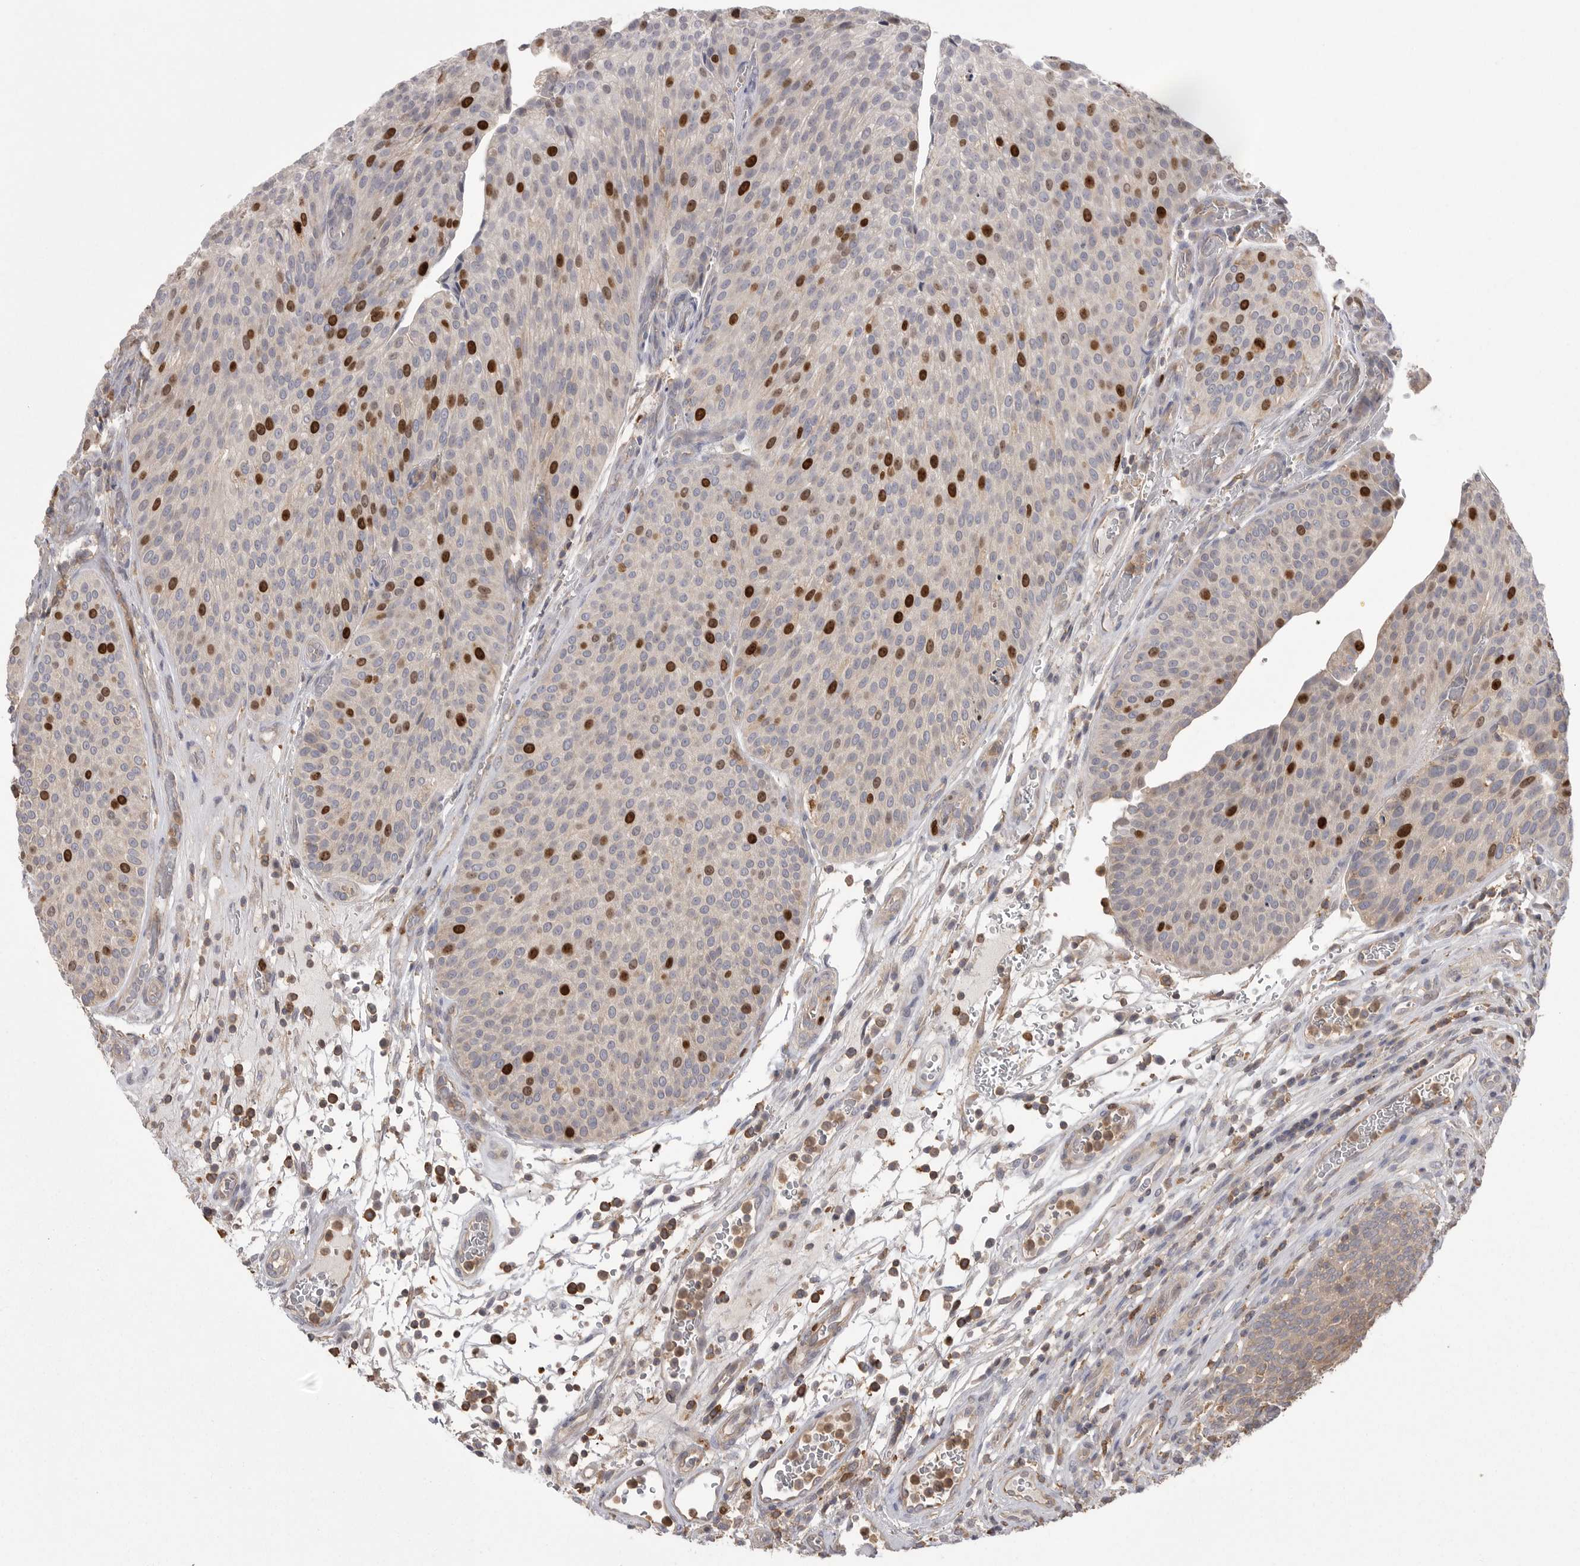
{"staining": {"intensity": "strong", "quantity": "25%-75%", "location": "nuclear"}, "tissue": "urothelial cancer", "cell_type": "Tumor cells", "image_type": "cancer", "snomed": [{"axis": "morphology", "description": "Normal tissue, NOS"}, {"axis": "morphology", "description": "Urothelial carcinoma, Low grade"}, {"axis": "topography", "description": "Smooth muscle"}, {"axis": "topography", "description": "Urinary bladder"}], "caption": "Immunohistochemical staining of human low-grade urothelial carcinoma demonstrates high levels of strong nuclear protein positivity in approximately 25%-75% of tumor cells.", "gene": "TOP2A", "patient": {"sex": "male", "age": 60}}